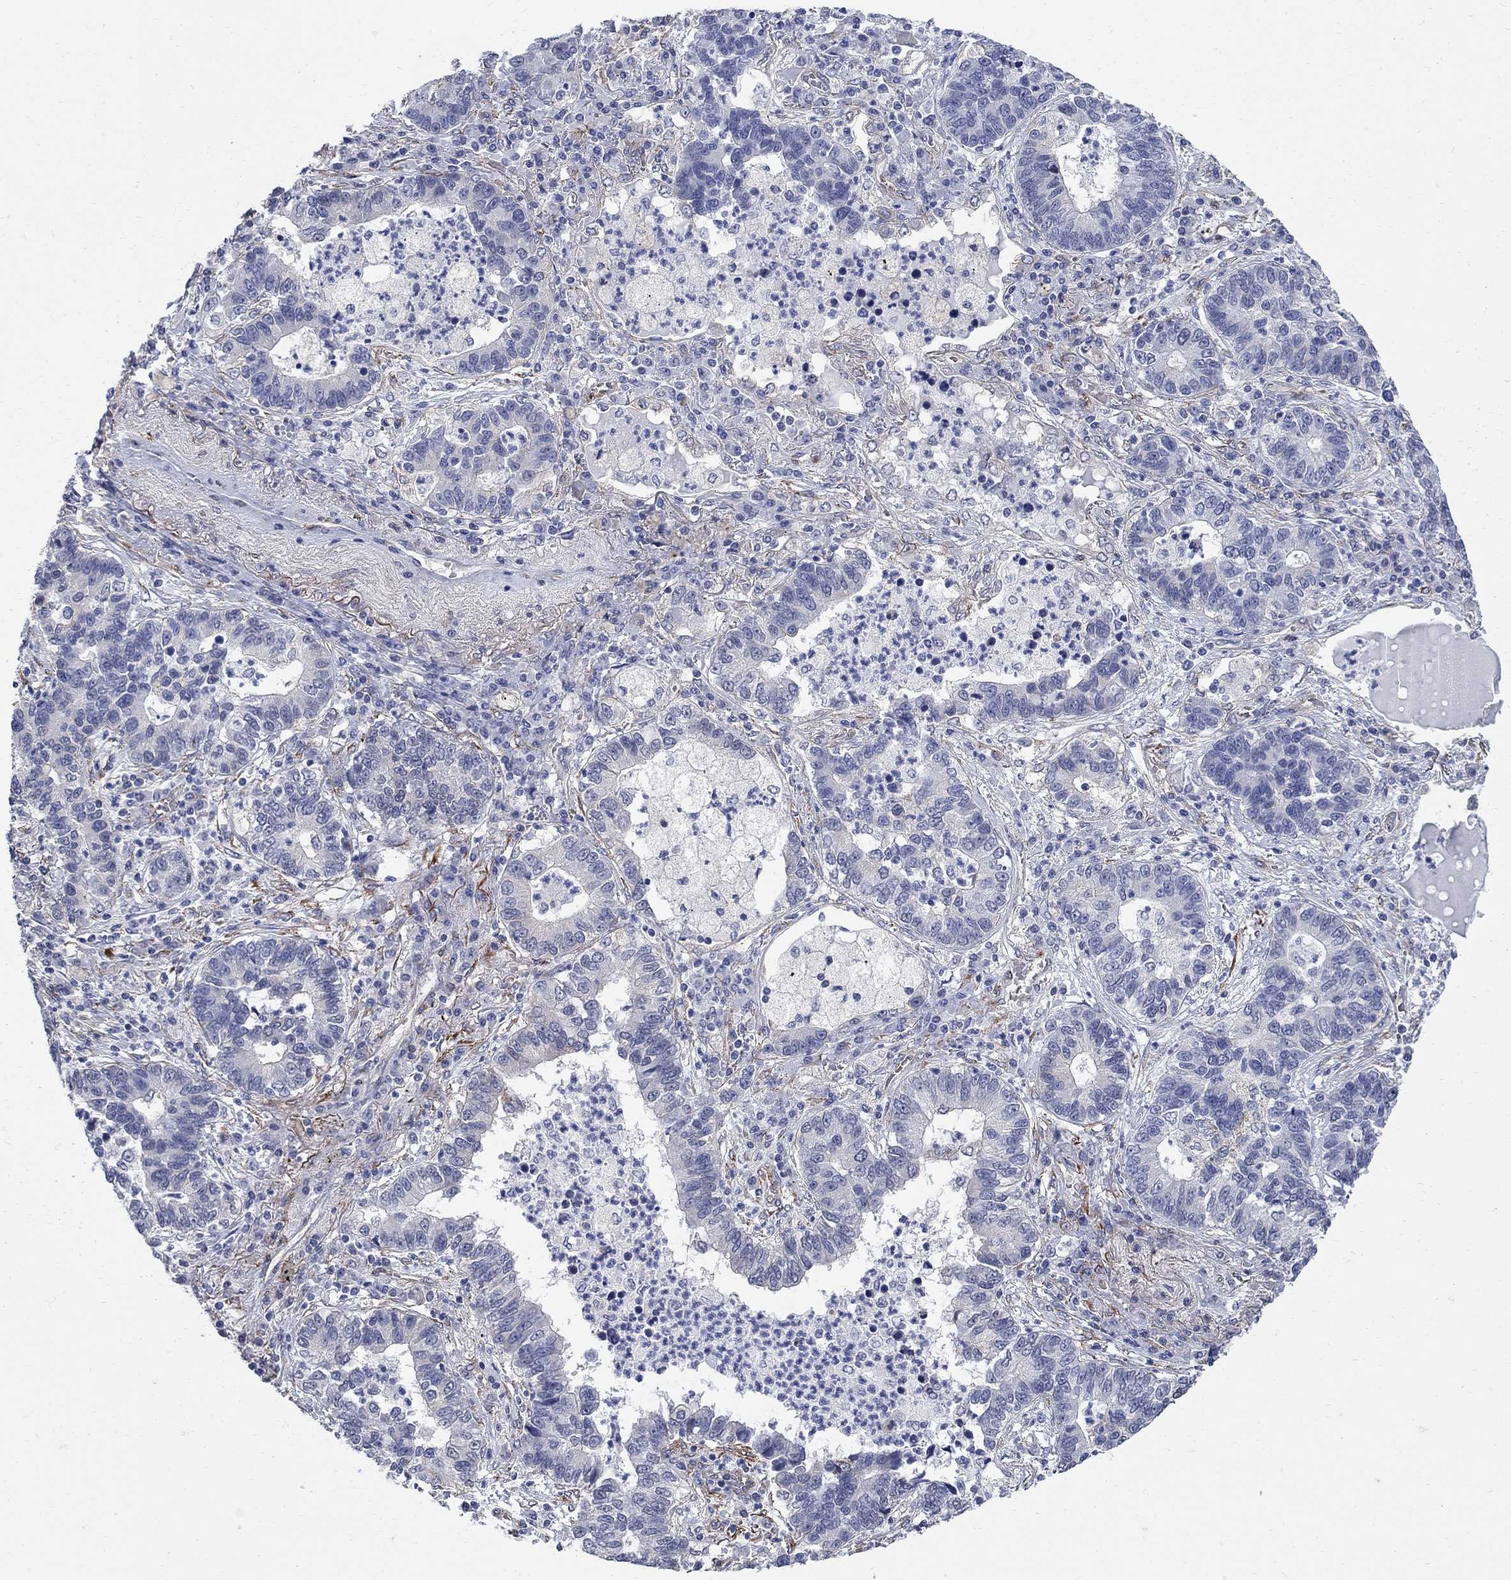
{"staining": {"intensity": "negative", "quantity": "none", "location": "none"}, "tissue": "lung cancer", "cell_type": "Tumor cells", "image_type": "cancer", "snomed": [{"axis": "morphology", "description": "Adenocarcinoma, NOS"}, {"axis": "topography", "description": "Lung"}], "caption": "Immunohistochemical staining of lung cancer (adenocarcinoma) reveals no significant expression in tumor cells.", "gene": "SEPTIN8", "patient": {"sex": "female", "age": 57}}